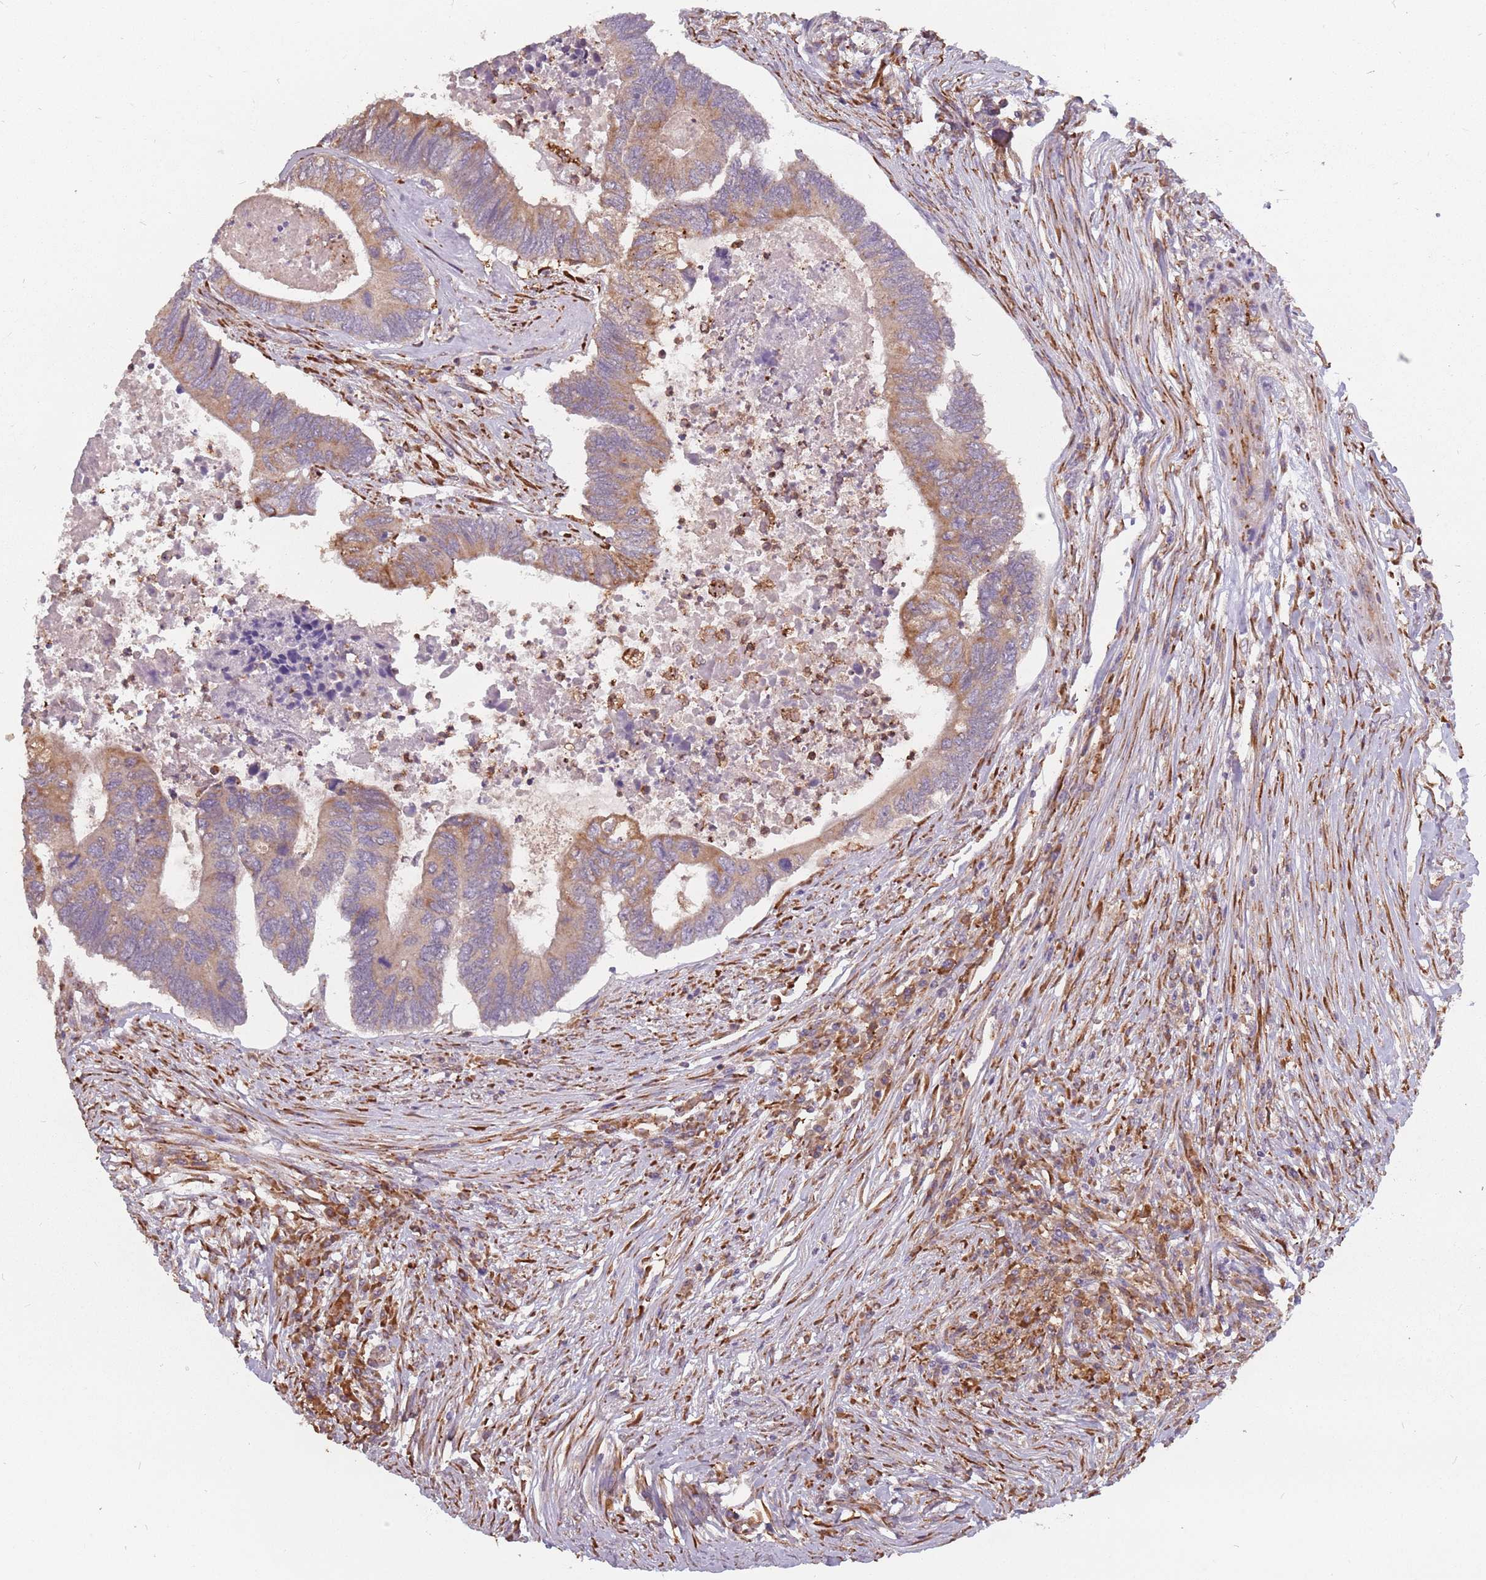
{"staining": {"intensity": "weak", "quantity": ">75%", "location": "cytoplasmic/membranous"}, "tissue": "colorectal cancer", "cell_type": "Tumor cells", "image_type": "cancer", "snomed": [{"axis": "morphology", "description": "Adenocarcinoma, NOS"}, {"axis": "topography", "description": "Colon"}], "caption": "IHC histopathology image of neoplastic tissue: adenocarcinoma (colorectal) stained using immunohistochemistry reveals low levels of weak protein expression localized specifically in the cytoplasmic/membranous of tumor cells, appearing as a cytoplasmic/membranous brown color.", "gene": "RPS9", "patient": {"sex": "female", "age": 67}}